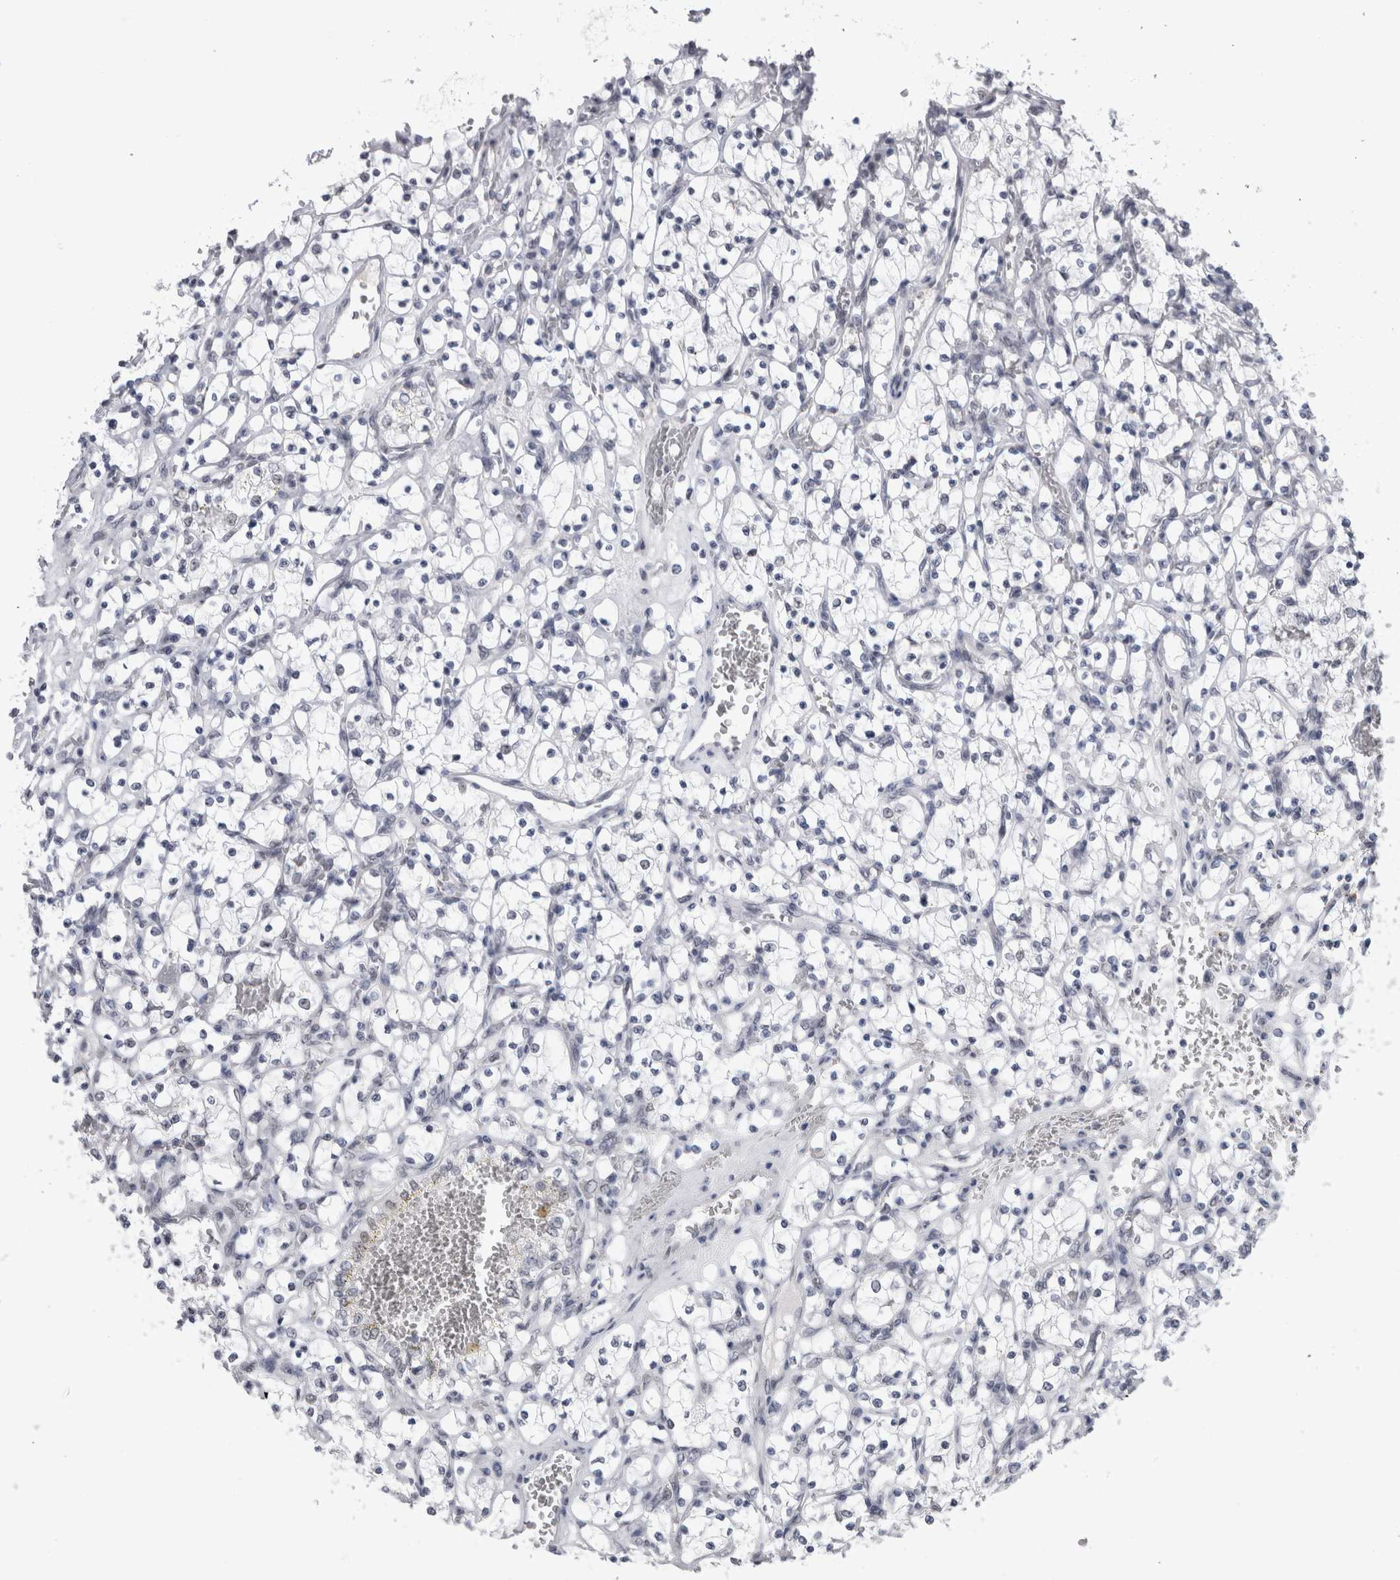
{"staining": {"intensity": "negative", "quantity": "none", "location": "none"}, "tissue": "renal cancer", "cell_type": "Tumor cells", "image_type": "cancer", "snomed": [{"axis": "morphology", "description": "Adenocarcinoma, NOS"}, {"axis": "topography", "description": "Kidney"}], "caption": "Immunohistochemical staining of human renal cancer exhibits no significant staining in tumor cells.", "gene": "API5", "patient": {"sex": "female", "age": 69}}